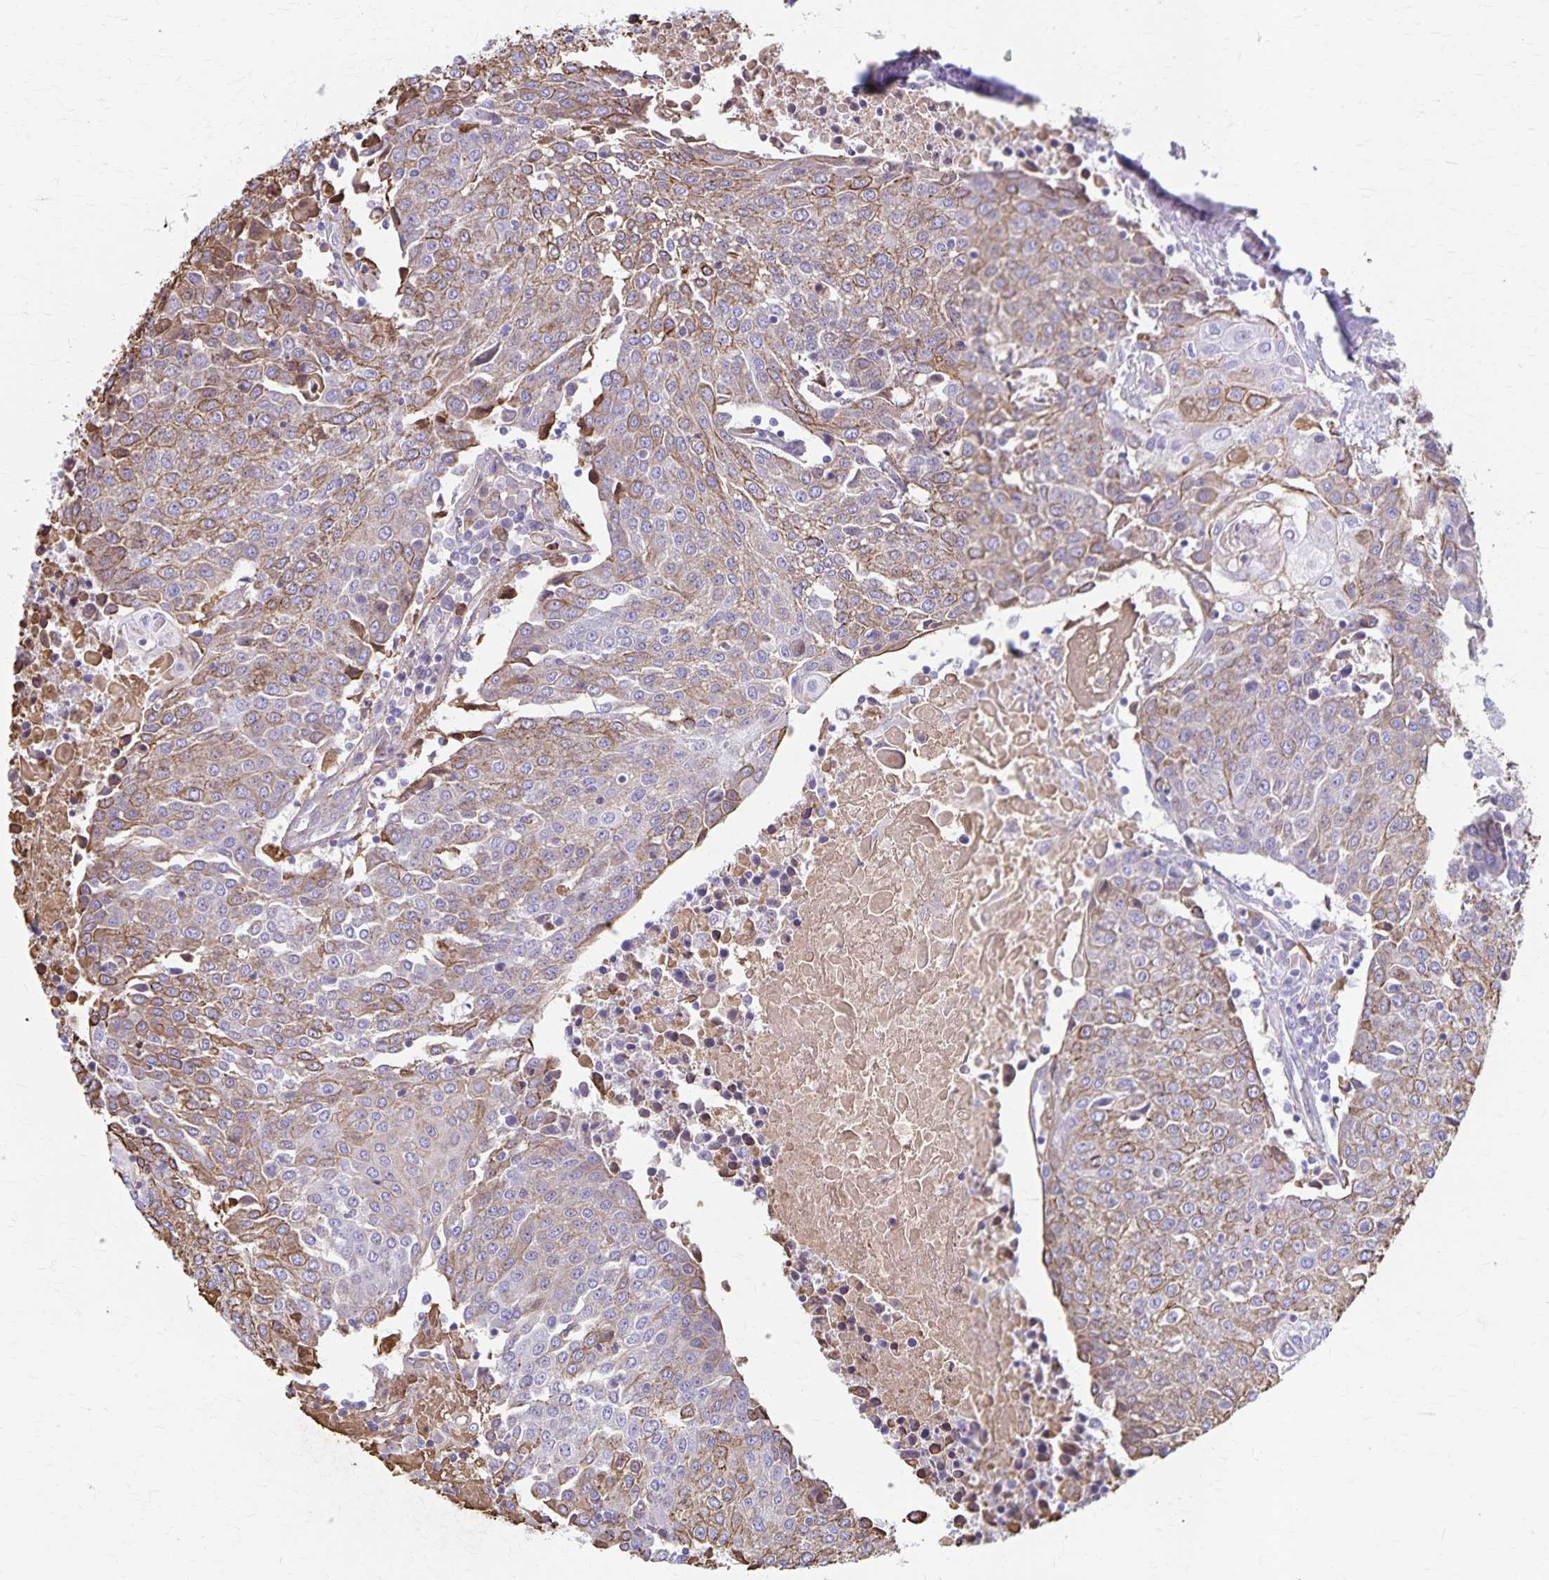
{"staining": {"intensity": "moderate", "quantity": ">75%", "location": "cytoplasmic/membranous"}, "tissue": "urothelial cancer", "cell_type": "Tumor cells", "image_type": "cancer", "snomed": [{"axis": "morphology", "description": "Urothelial carcinoma, High grade"}, {"axis": "topography", "description": "Urinary bladder"}], "caption": "High-power microscopy captured an immunohistochemistry image of urothelial cancer, revealing moderate cytoplasmic/membranous expression in about >75% of tumor cells.", "gene": "GPBAR1", "patient": {"sex": "female", "age": 85}}